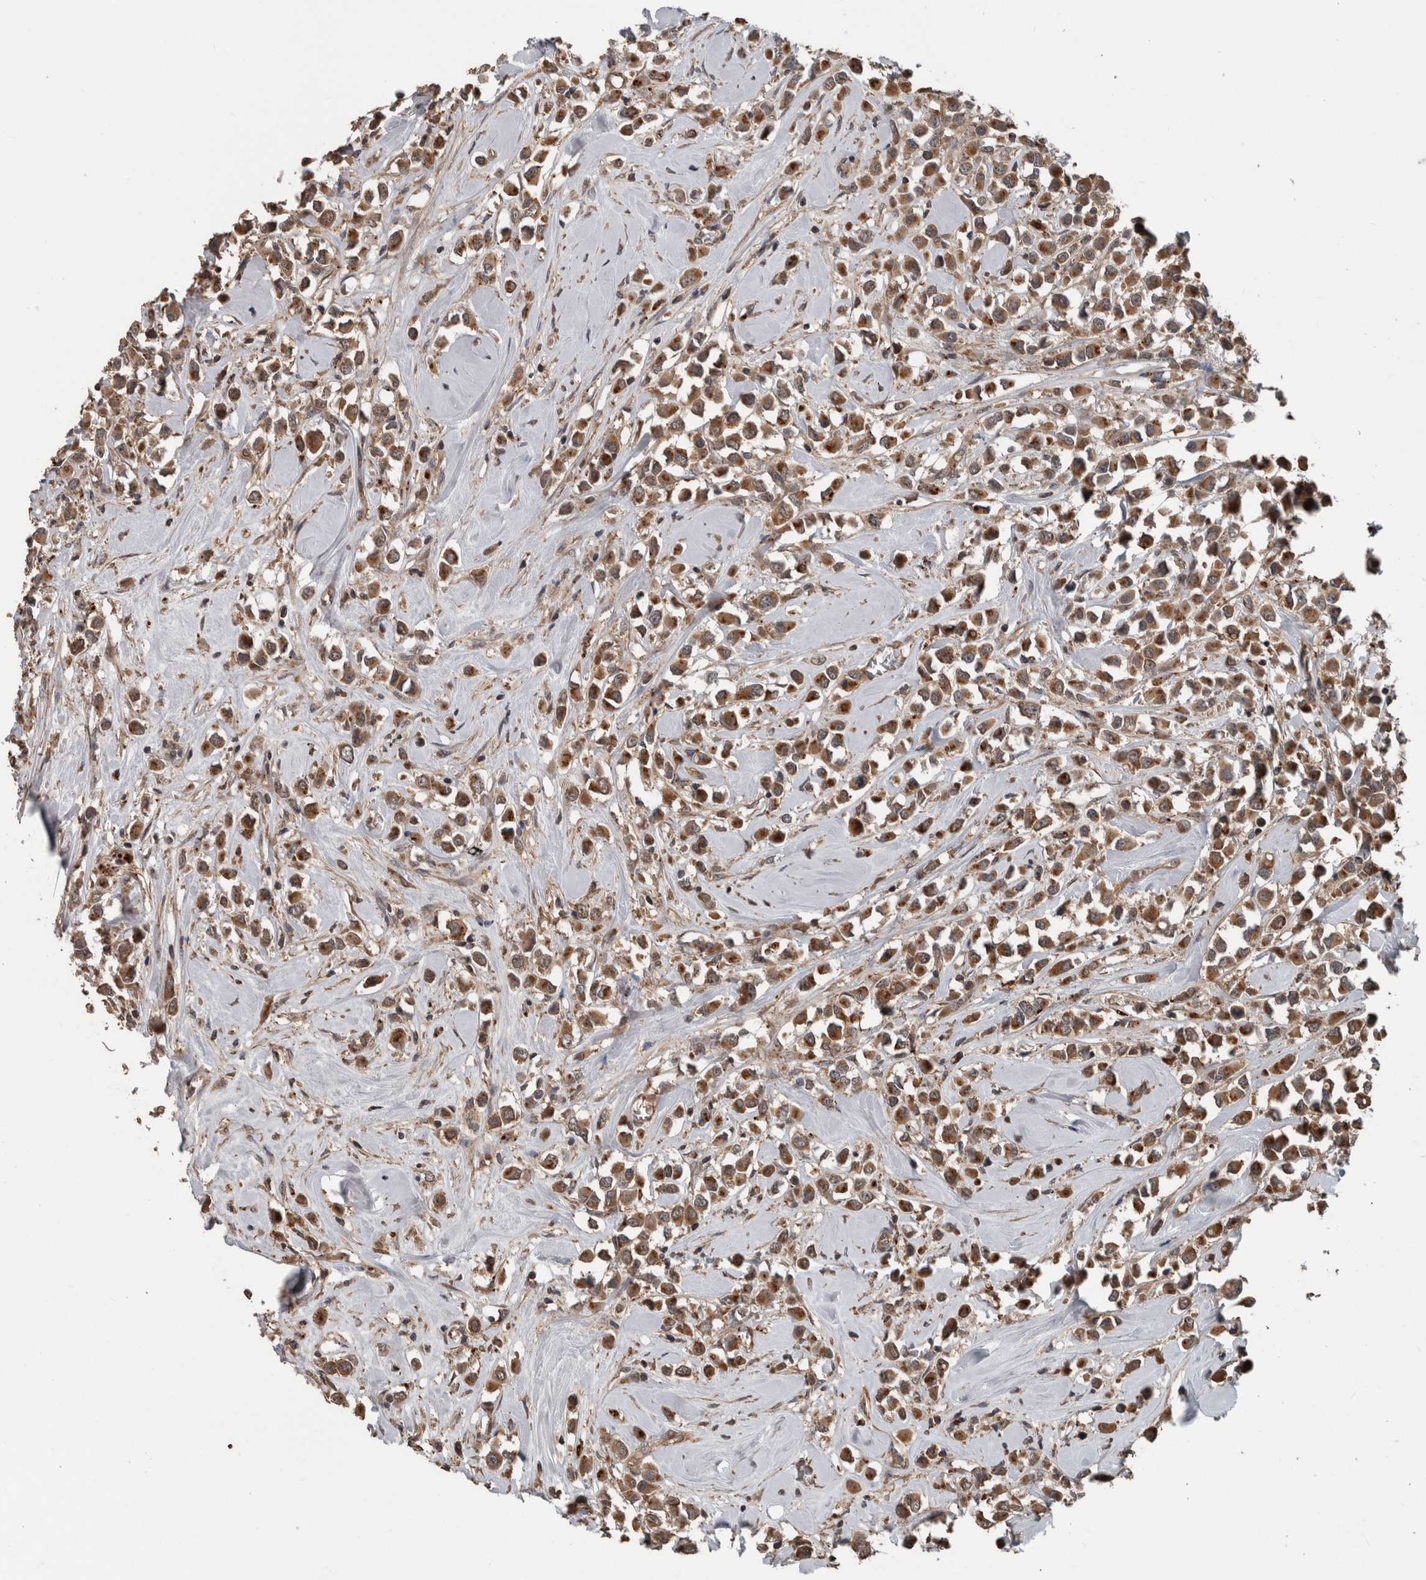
{"staining": {"intensity": "moderate", "quantity": ">75%", "location": "cytoplasmic/membranous"}, "tissue": "breast cancer", "cell_type": "Tumor cells", "image_type": "cancer", "snomed": [{"axis": "morphology", "description": "Duct carcinoma"}, {"axis": "topography", "description": "Breast"}], "caption": "An immunohistochemistry (IHC) micrograph of tumor tissue is shown. Protein staining in brown labels moderate cytoplasmic/membranous positivity in breast cancer within tumor cells.", "gene": "RIOK3", "patient": {"sex": "female", "age": 61}}